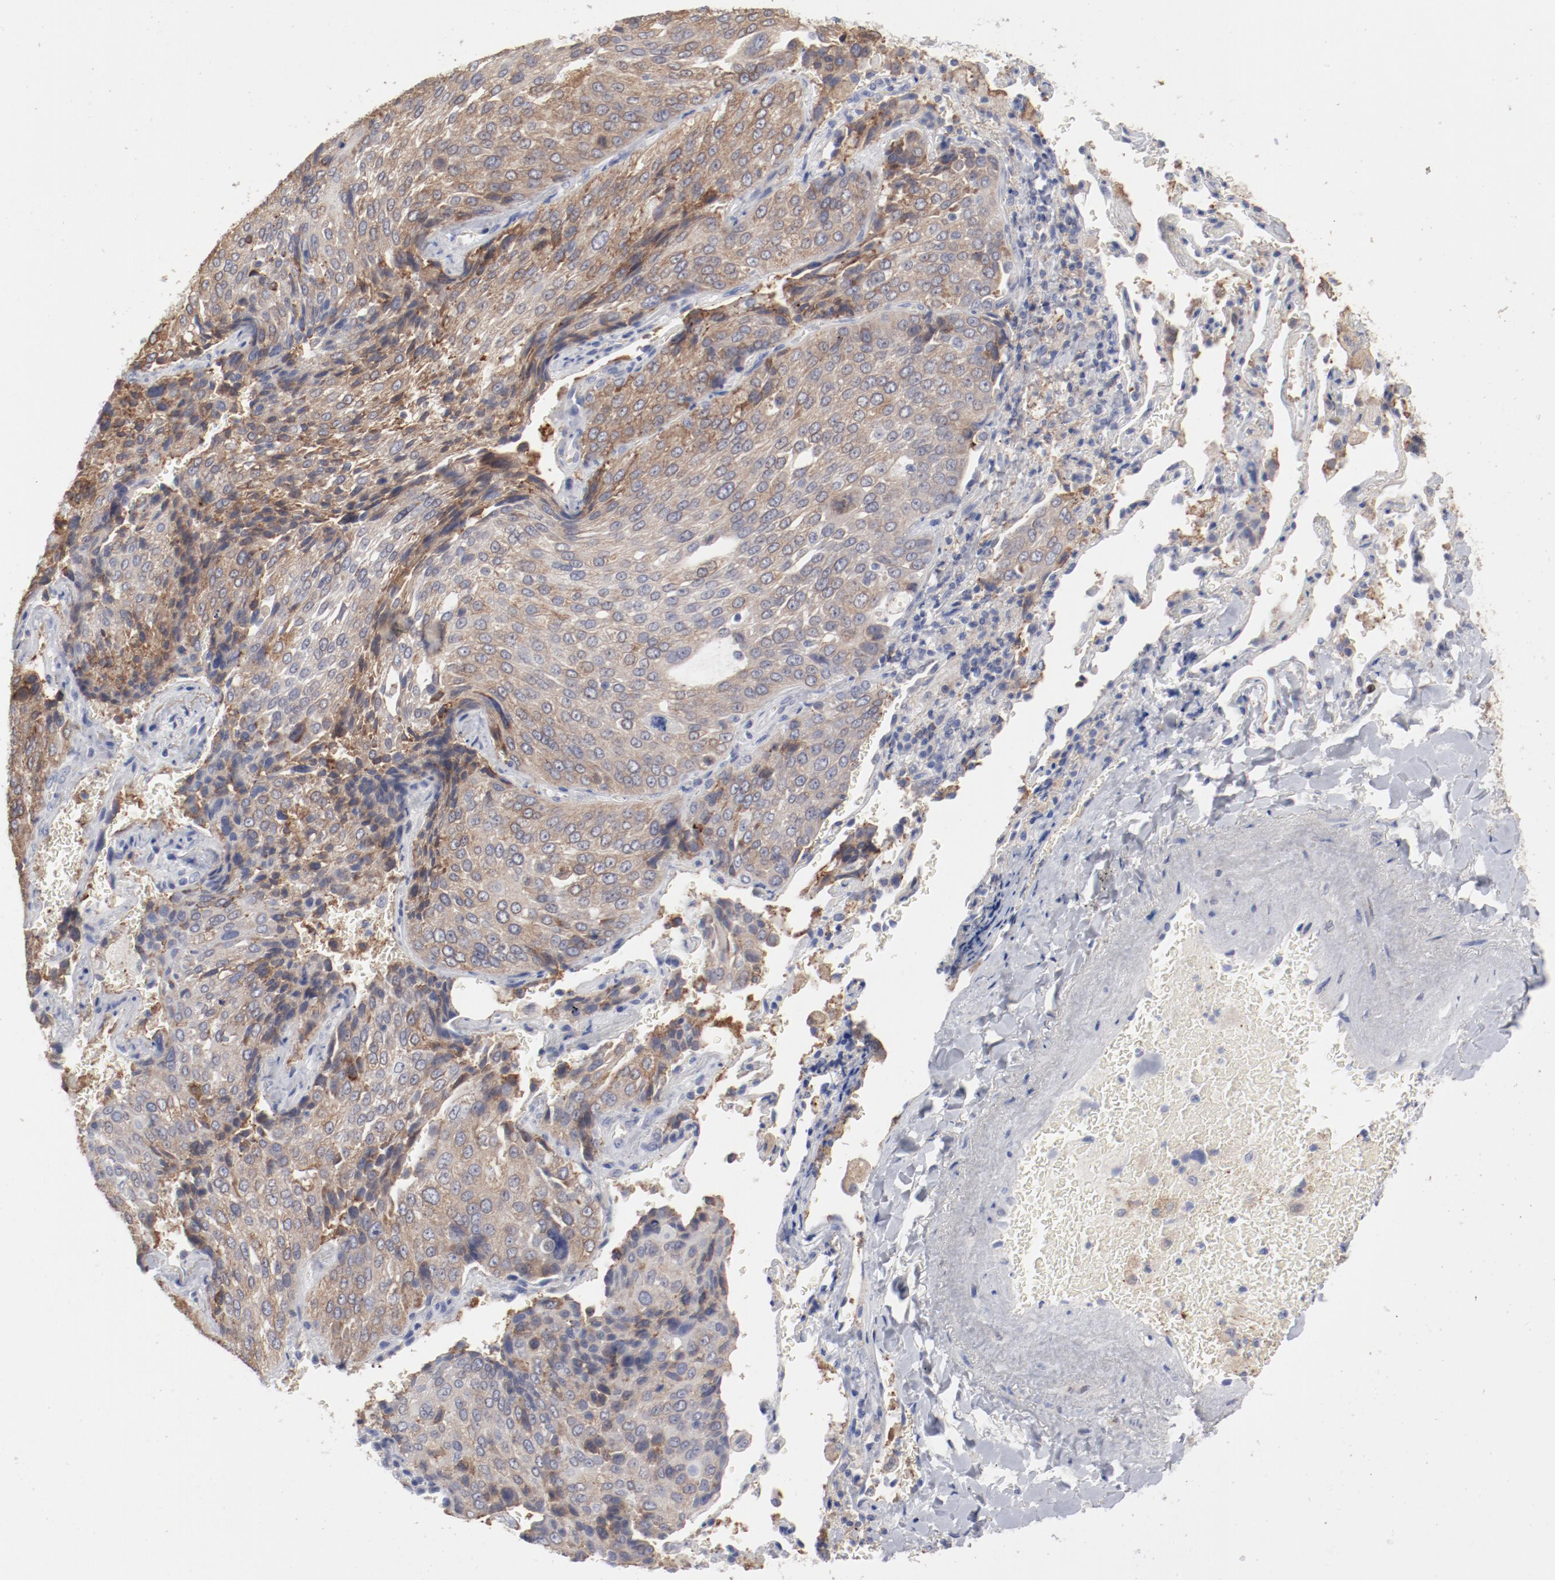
{"staining": {"intensity": "moderate", "quantity": ">75%", "location": "cytoplasmic/membranous"}, "tissue": "lung cancer", "cell_type": "Tumor cells", "image_type": "cancer", "snomed": [{"axis": "morphology", "description": "Squamous cell carcinoma, NOS"}, {"axis": "topography", "description": "Lung"}], "caption": "Brown immunohistochemical staining in human squamous cell carcinoma (lung) shows moderate cytoplasmic/membranous positivity in about >75% of tumor cells.", "gene": "SH3BGR", "patient": {"sex": "male", "age": 54}}